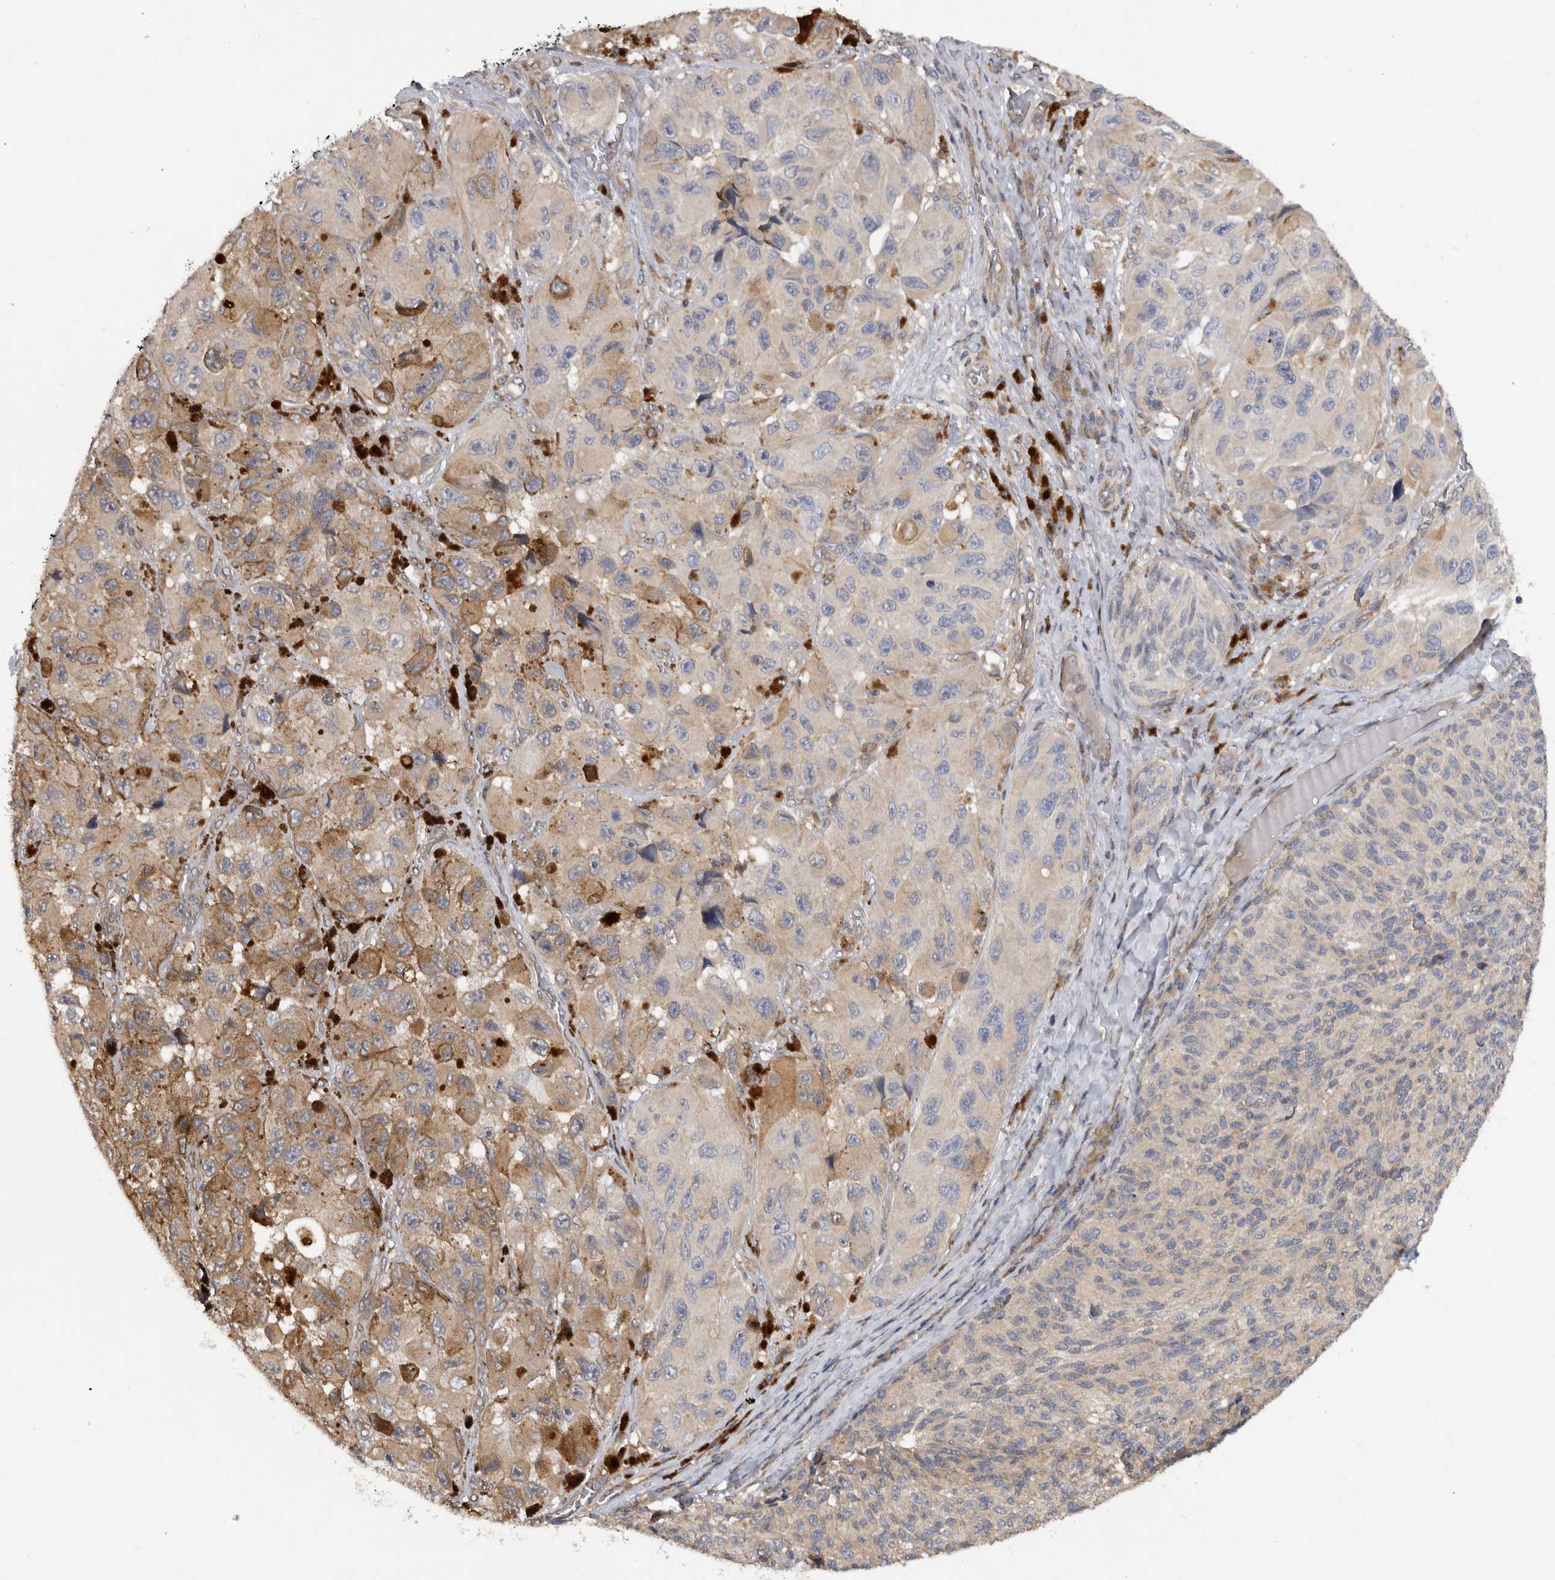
{"staining": {"intensity": "moderate", "quantity": "25%-75%", "location": "cytoplasmic/membranous"}, "tissue": "melanoma", "cell_type": "Tumor cells", "image_type": "cancer", "snomed": [{"axis": "morphology", "description": "Malignant melanoma, NOS"}, {"axis": "topography", "description": "Skin"}], "caption": "Moderate cytoplasmic/membranous expression is seen in about 25%-75% of tumor cells in malignant melanoma.", "gene": "PARP6", "patient": {"sex": "female", "age": 73}}